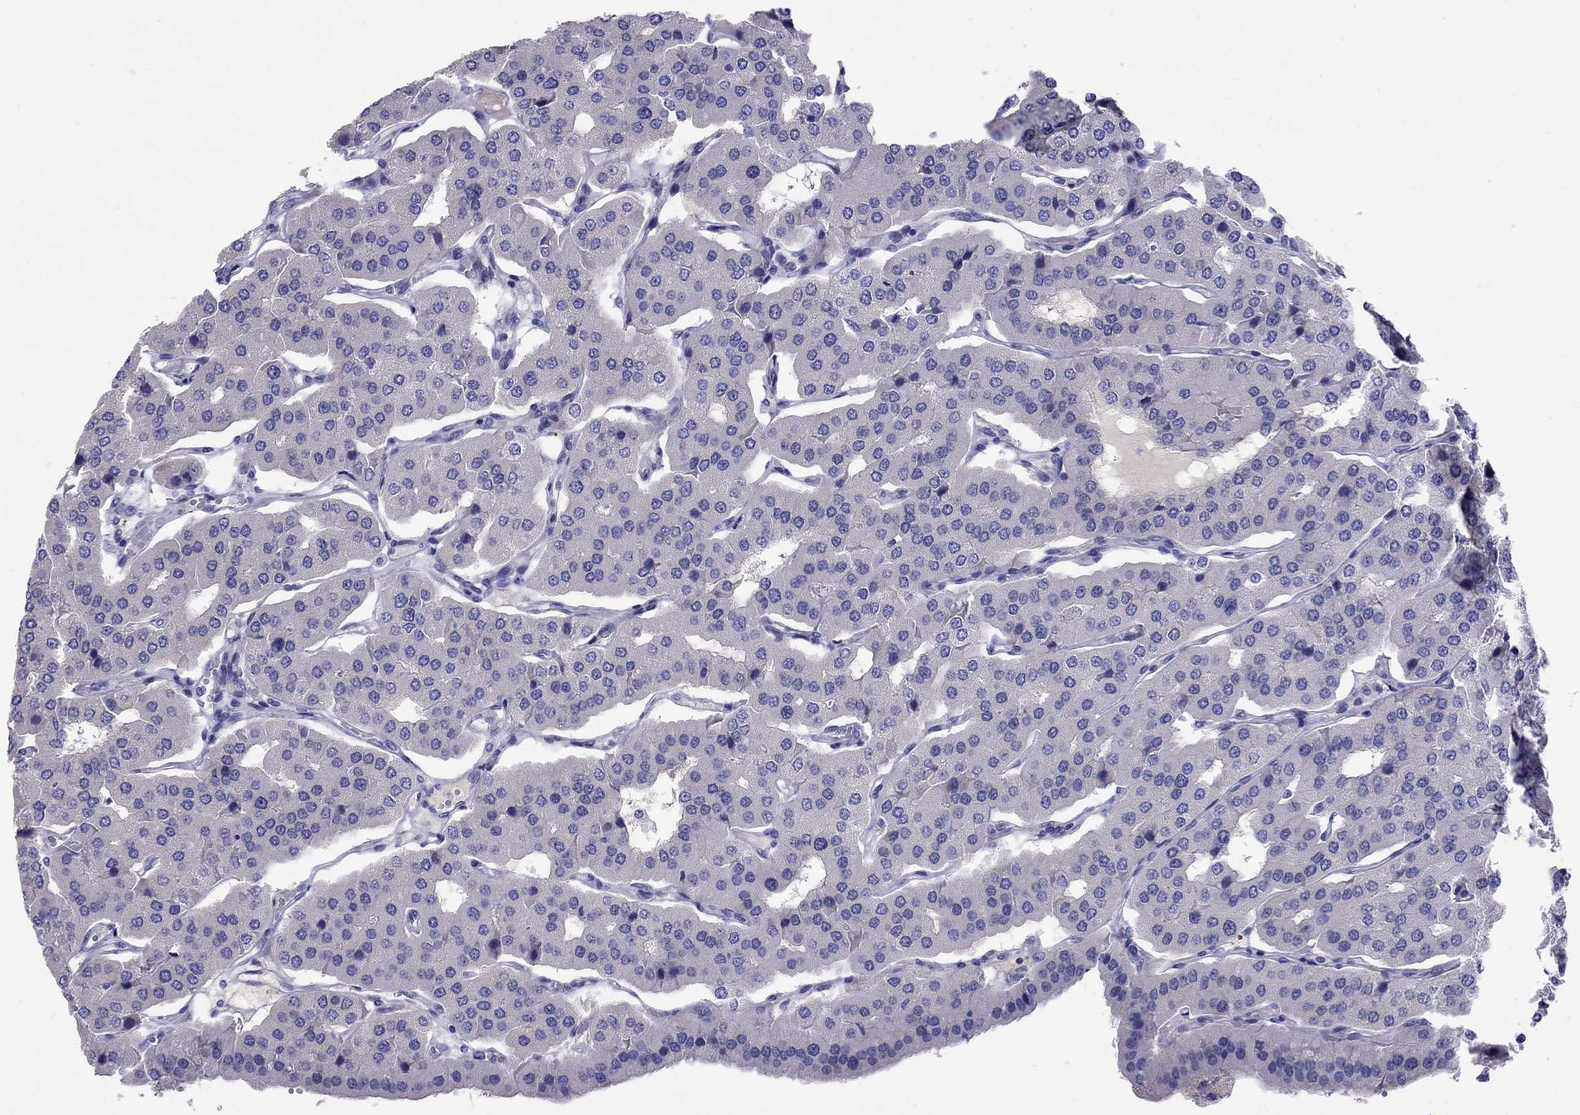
{"staining": {"intensity": "negative", "quantity": "none", "location": "none"}, "tissue": "parathyroid gland", "cell_type": "Glandular cells", "image_type": "normal", "snomed": [{"axis": "morphology", "description": "Normal tissue, NOS"}, {"axis": "morphology", "description": "Adenoma, NOS"}, {"axis": "topography", "description": "Parathyroid gland"}], "caption": "IHC micrograph of normal human parathyroid gland stained for a protein (brown), which demonstrates no staining in glandular cells. (DAB (3,3'-diaminobenzidine) IHC, high magnification).", "gene": "CMYA5", "patient": {"sex": "female", "age": 86}}